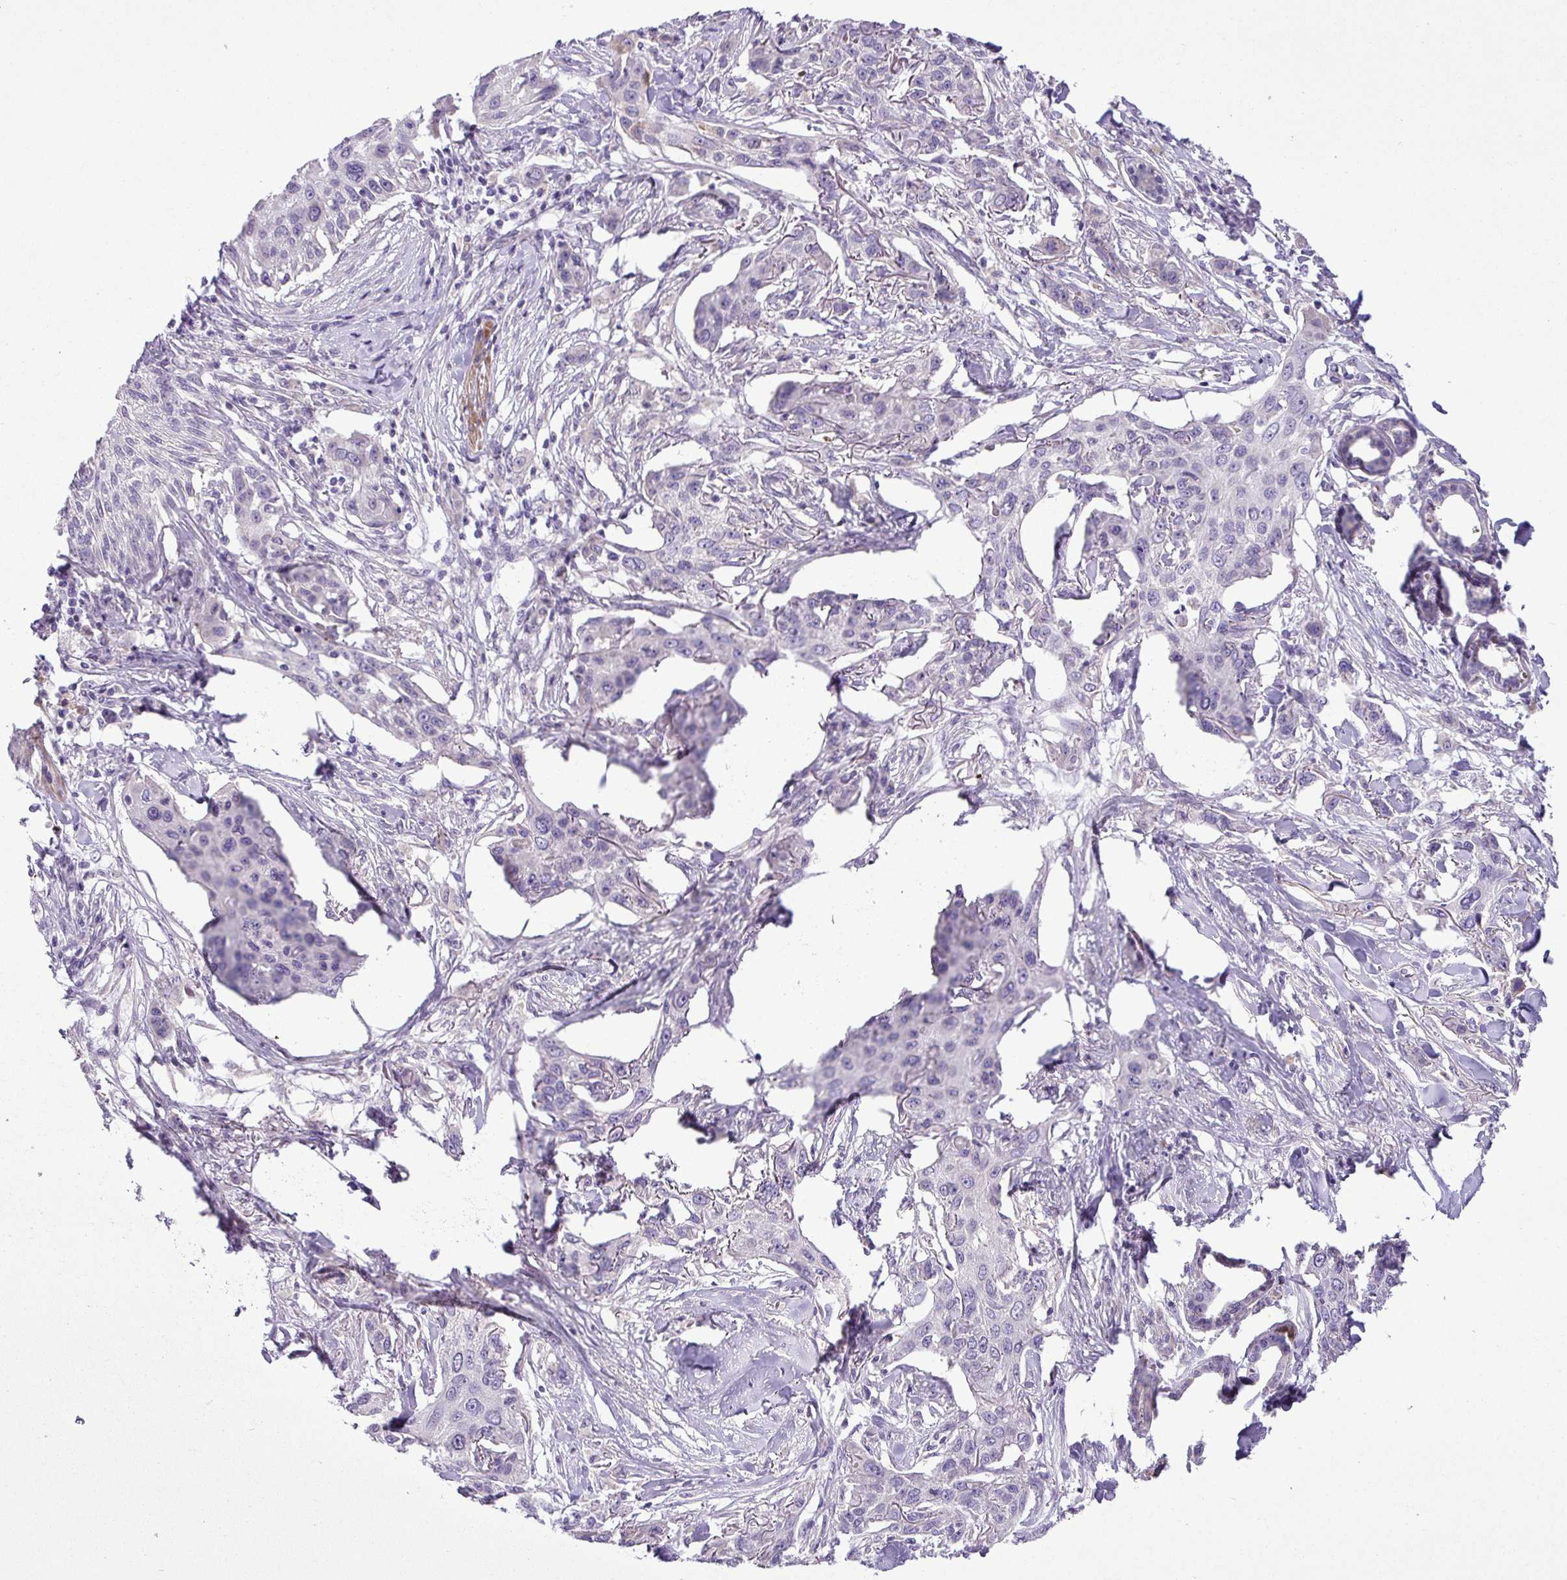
{"staining": {"intensity": "negative", "quantity": "none", "location": "none"}, "tissue": "skin cancer", "cell_type": "Tumor cells", "image_type": "cancer", "snomed": [{"axis": "morphology", "description": "Squamous cell carcinoma, NOS"}, {"axis": "topography", "description": "Skin"}], "caption": "Squamous cell carcinoma (skin) stained for a protein using immunohistochemistry (IHC) demonstrates no expression tumor cells.", "gene": "MOCS3", "patient": {"sex": "male", "age": 63}}